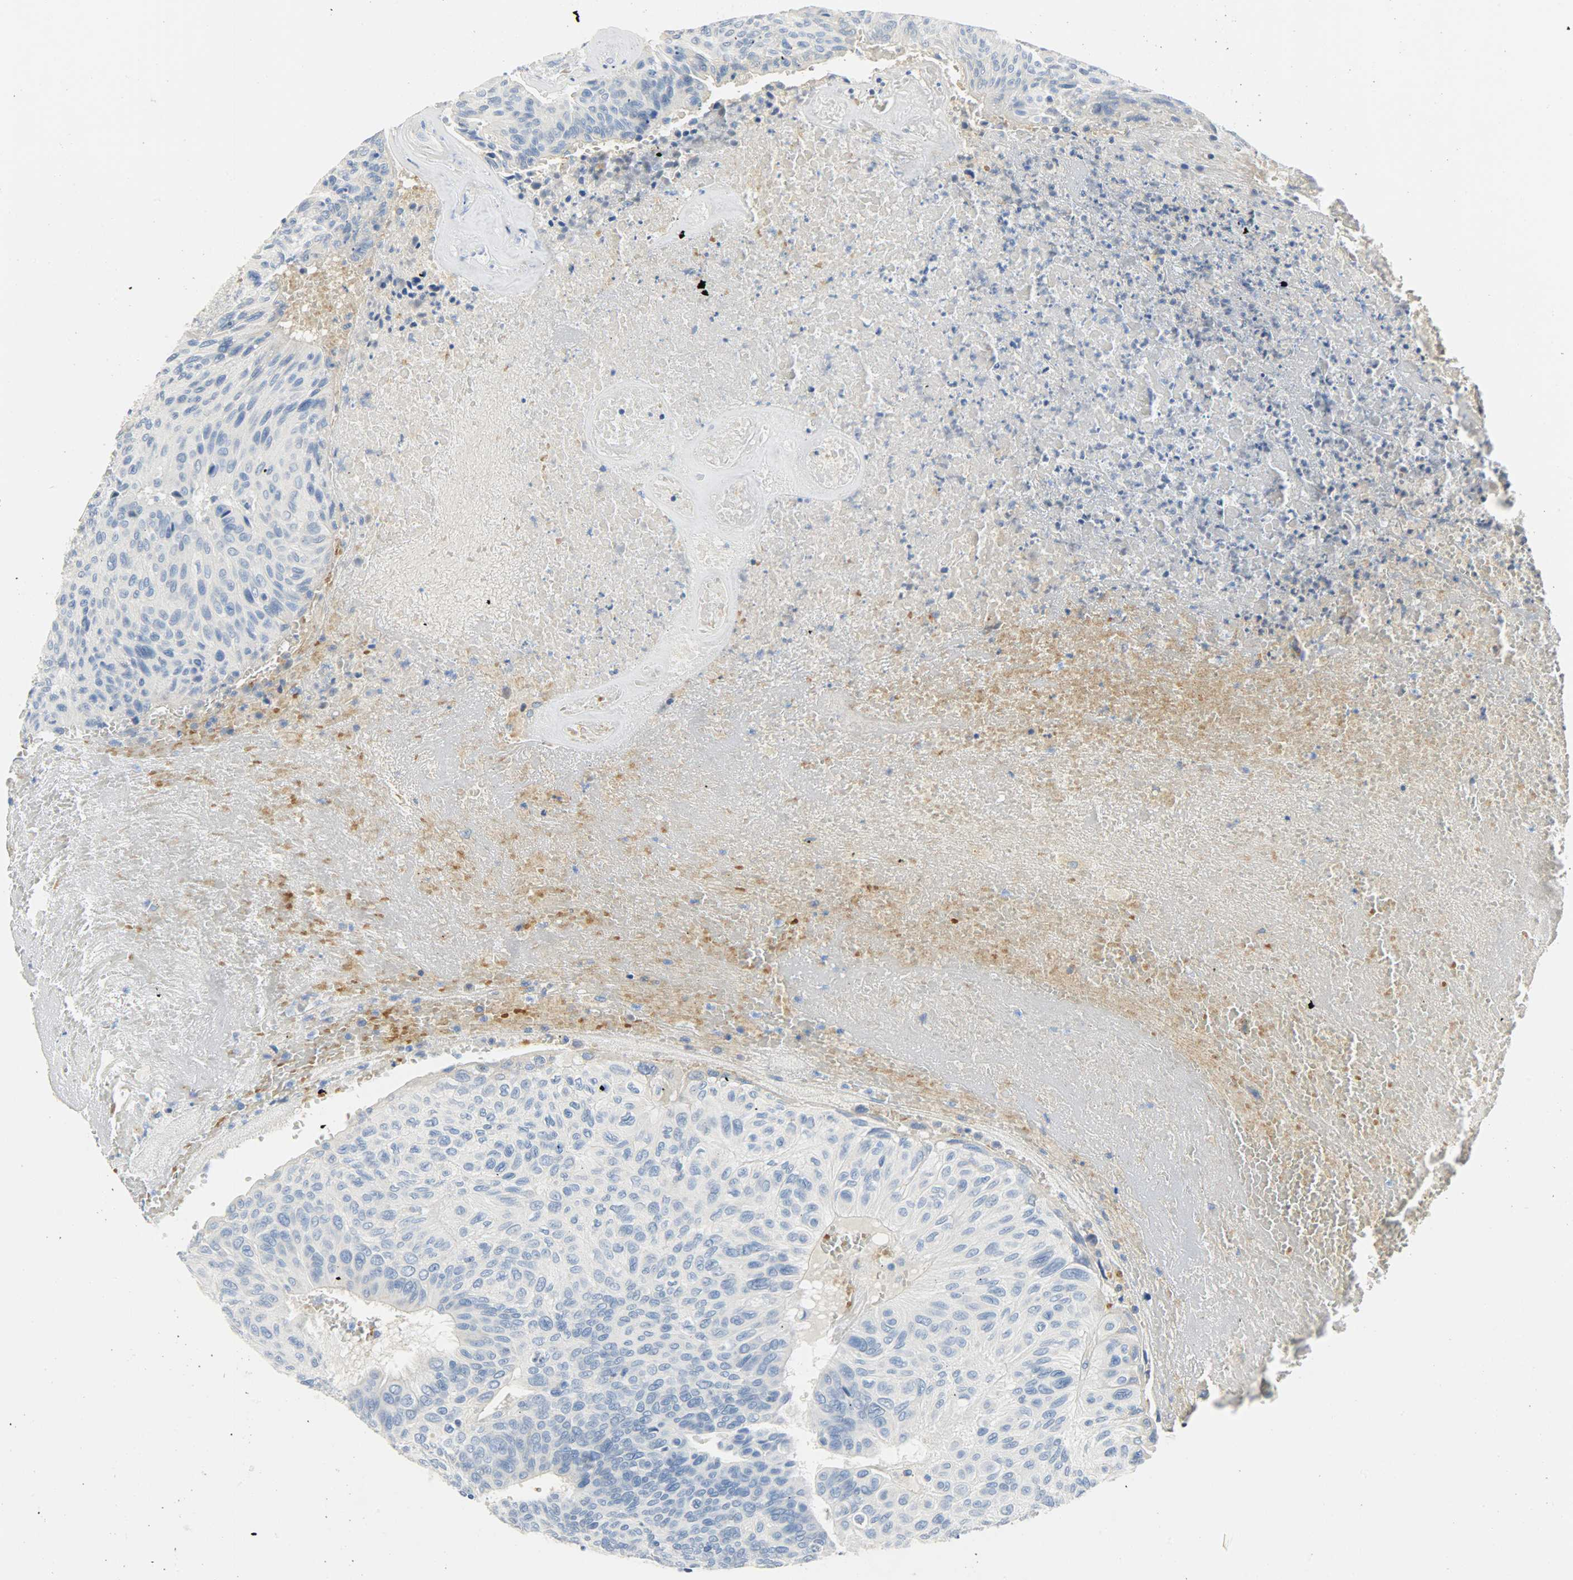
{"staining": {"intensity": "negative", "quantity": "none", "location": "none"}, "tissue": "urothelial cancer", "cell_type": "Tumor cells", "image_type": "cancer", "snomed": [{"axis": "morphology", "description": "Urothelial carcinoma, High grade"}, {"axis": "topography", "description": "Urinary bladder"}], "caption": "DAB immunohistochemical staining of human urothelial cancer shows no significant staining in tumor cells.", "gene": "CA3", "patient": {"sex": "male", "age": 66}}